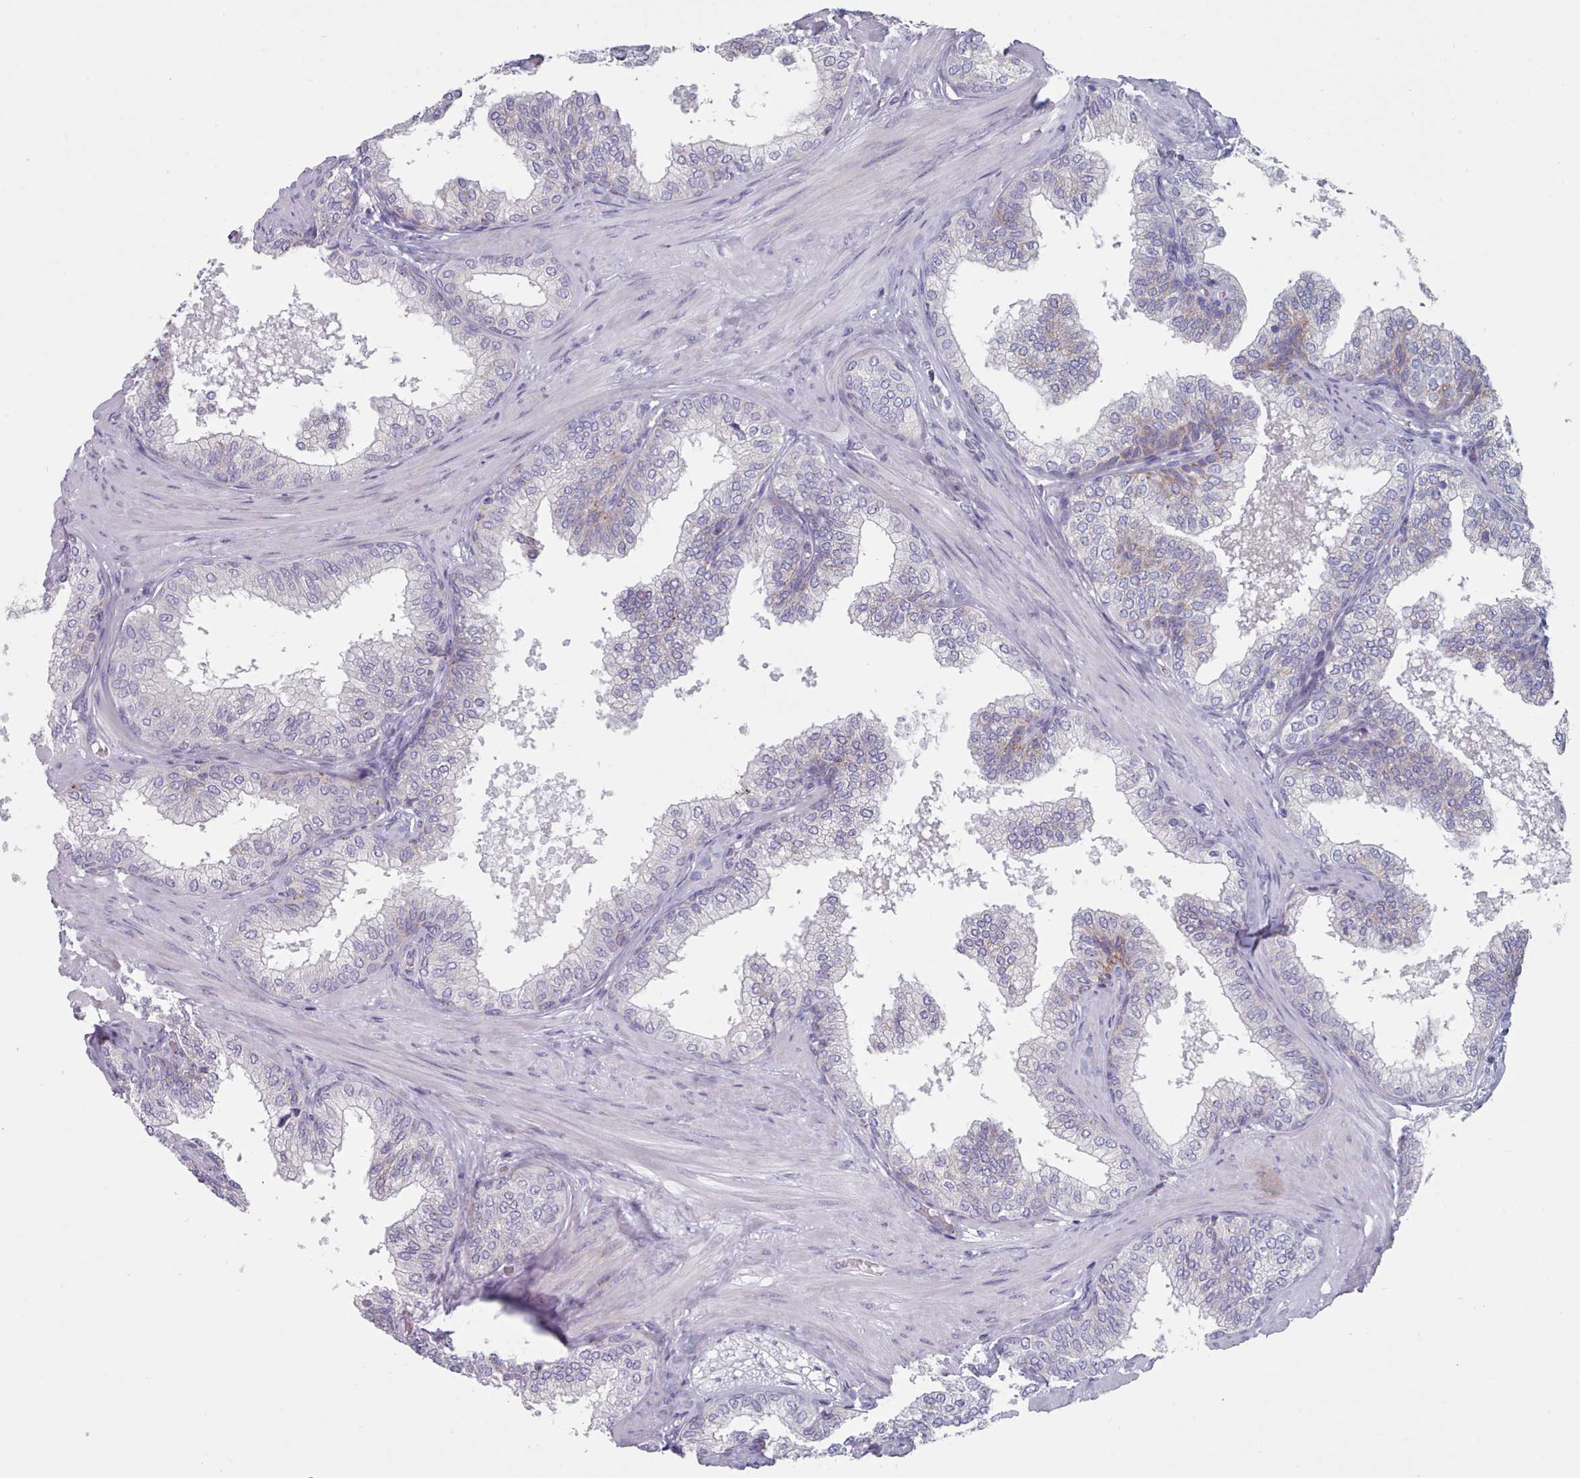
{"staining": {"intensity": "negative", "quantity": "none", "location": "none"}, "tissue": "prostate", "cell_type": "Glandular cells", "image_type": "normal", "snomed": [{"axis": "morphology", "description": "Normal tissue, NOS"}, {"axis": "topography", "description": "Prostate"}], "caption": "IHC image of normal human prostate stained for a protein (brown), which demonstrates no positivity in glandular cells.", "gene": "FAM170B", "patient": {"sex": "male", "age": 60}}